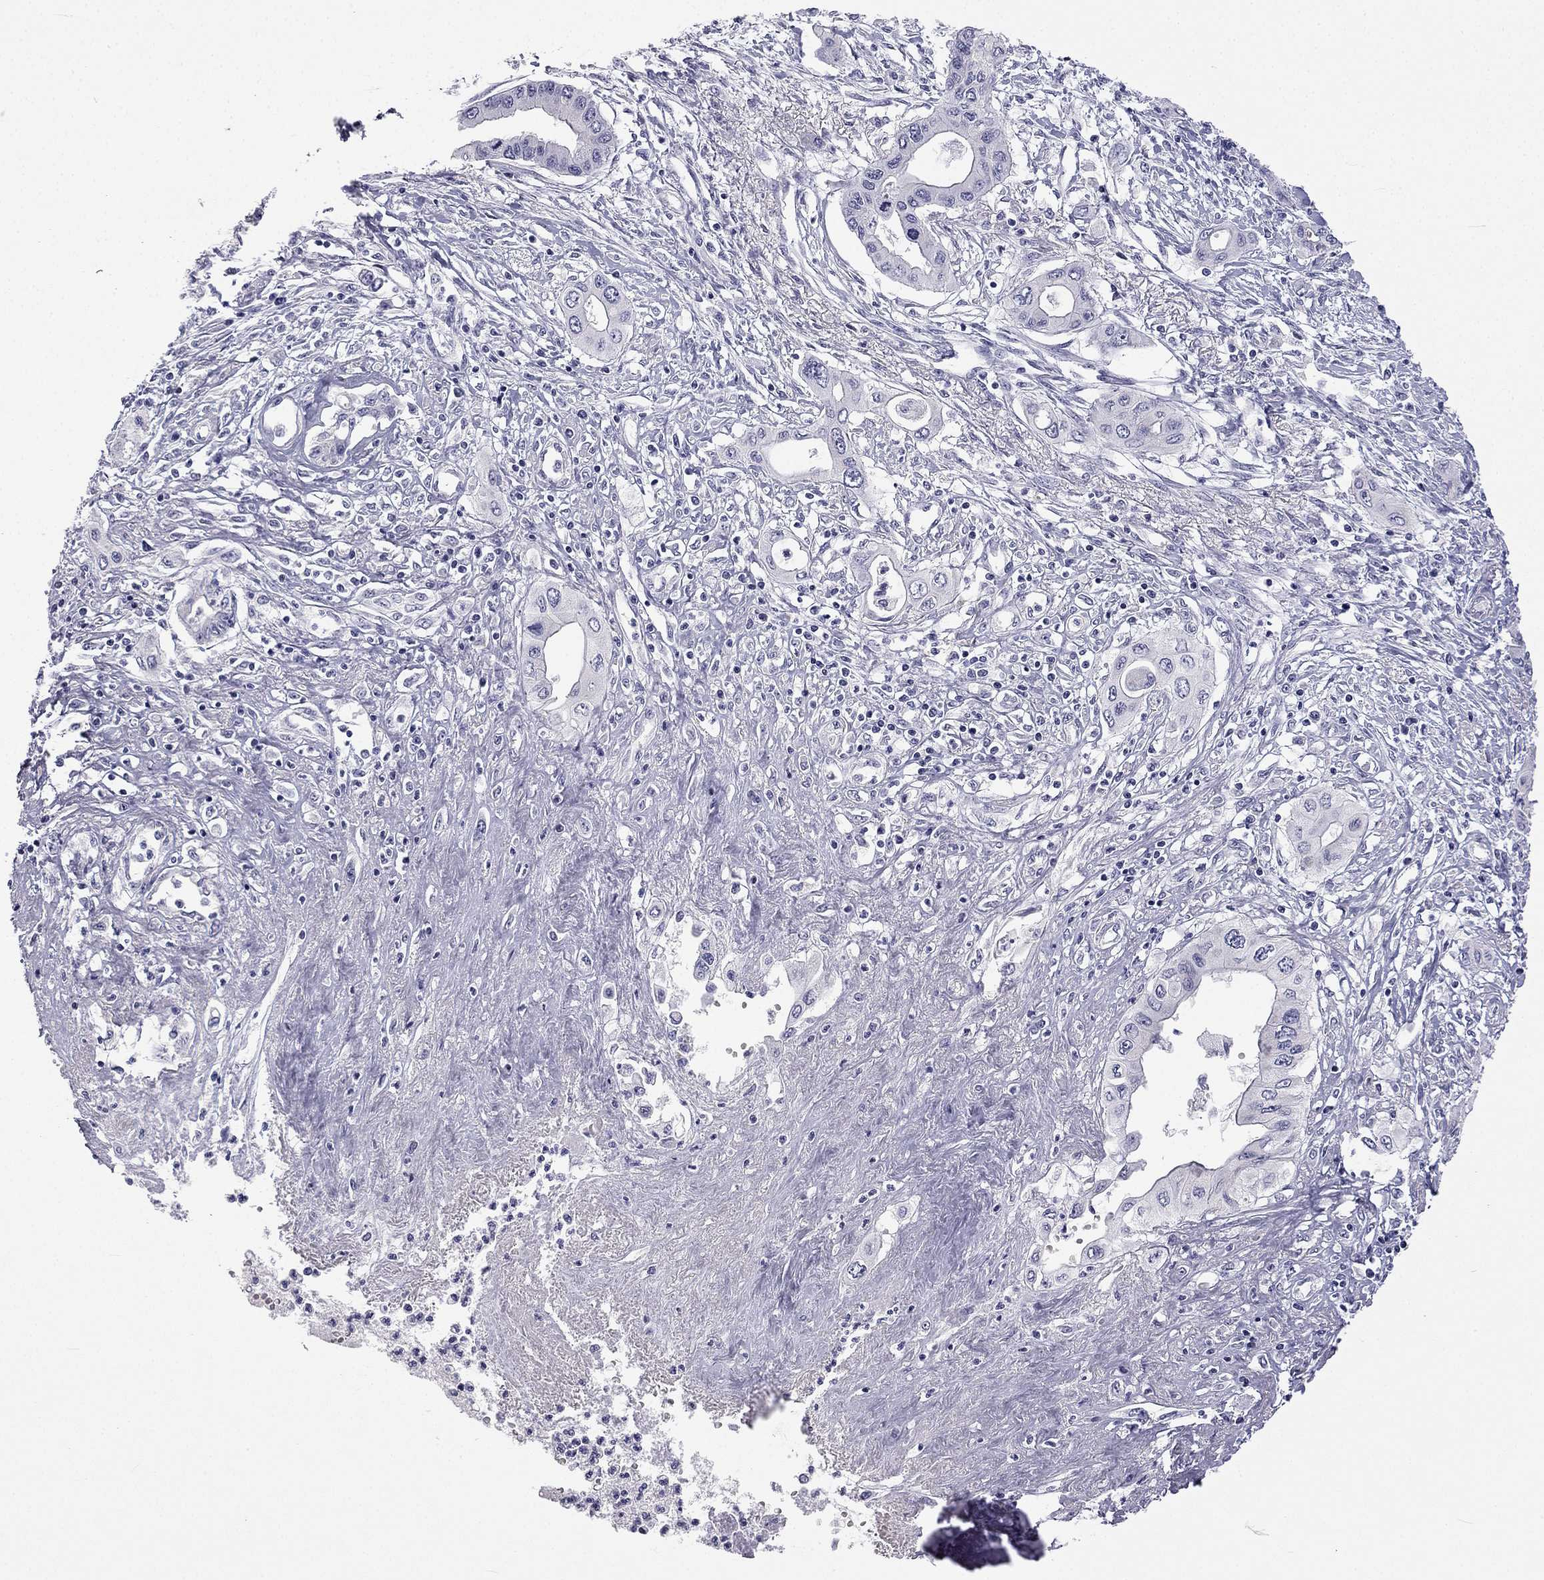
{"staining": {"intensity": "negative", "quantity": "none", "location": "none"}, "tissue": "pancreatic cancer", "cell_type": "Tumor cells", "image_type": "cancer", "snomed": [{"axis": "morphology", "description": "Adenocarcinoma, NOS"}, {"axis": "topography", "description": "Pancreas"}], "caption": "Protein analysis of pancreatic cancer shows no significant expression in tumor cells.", "gene": "C5orf49", "patient": {"sex": "female", "age": 62}}